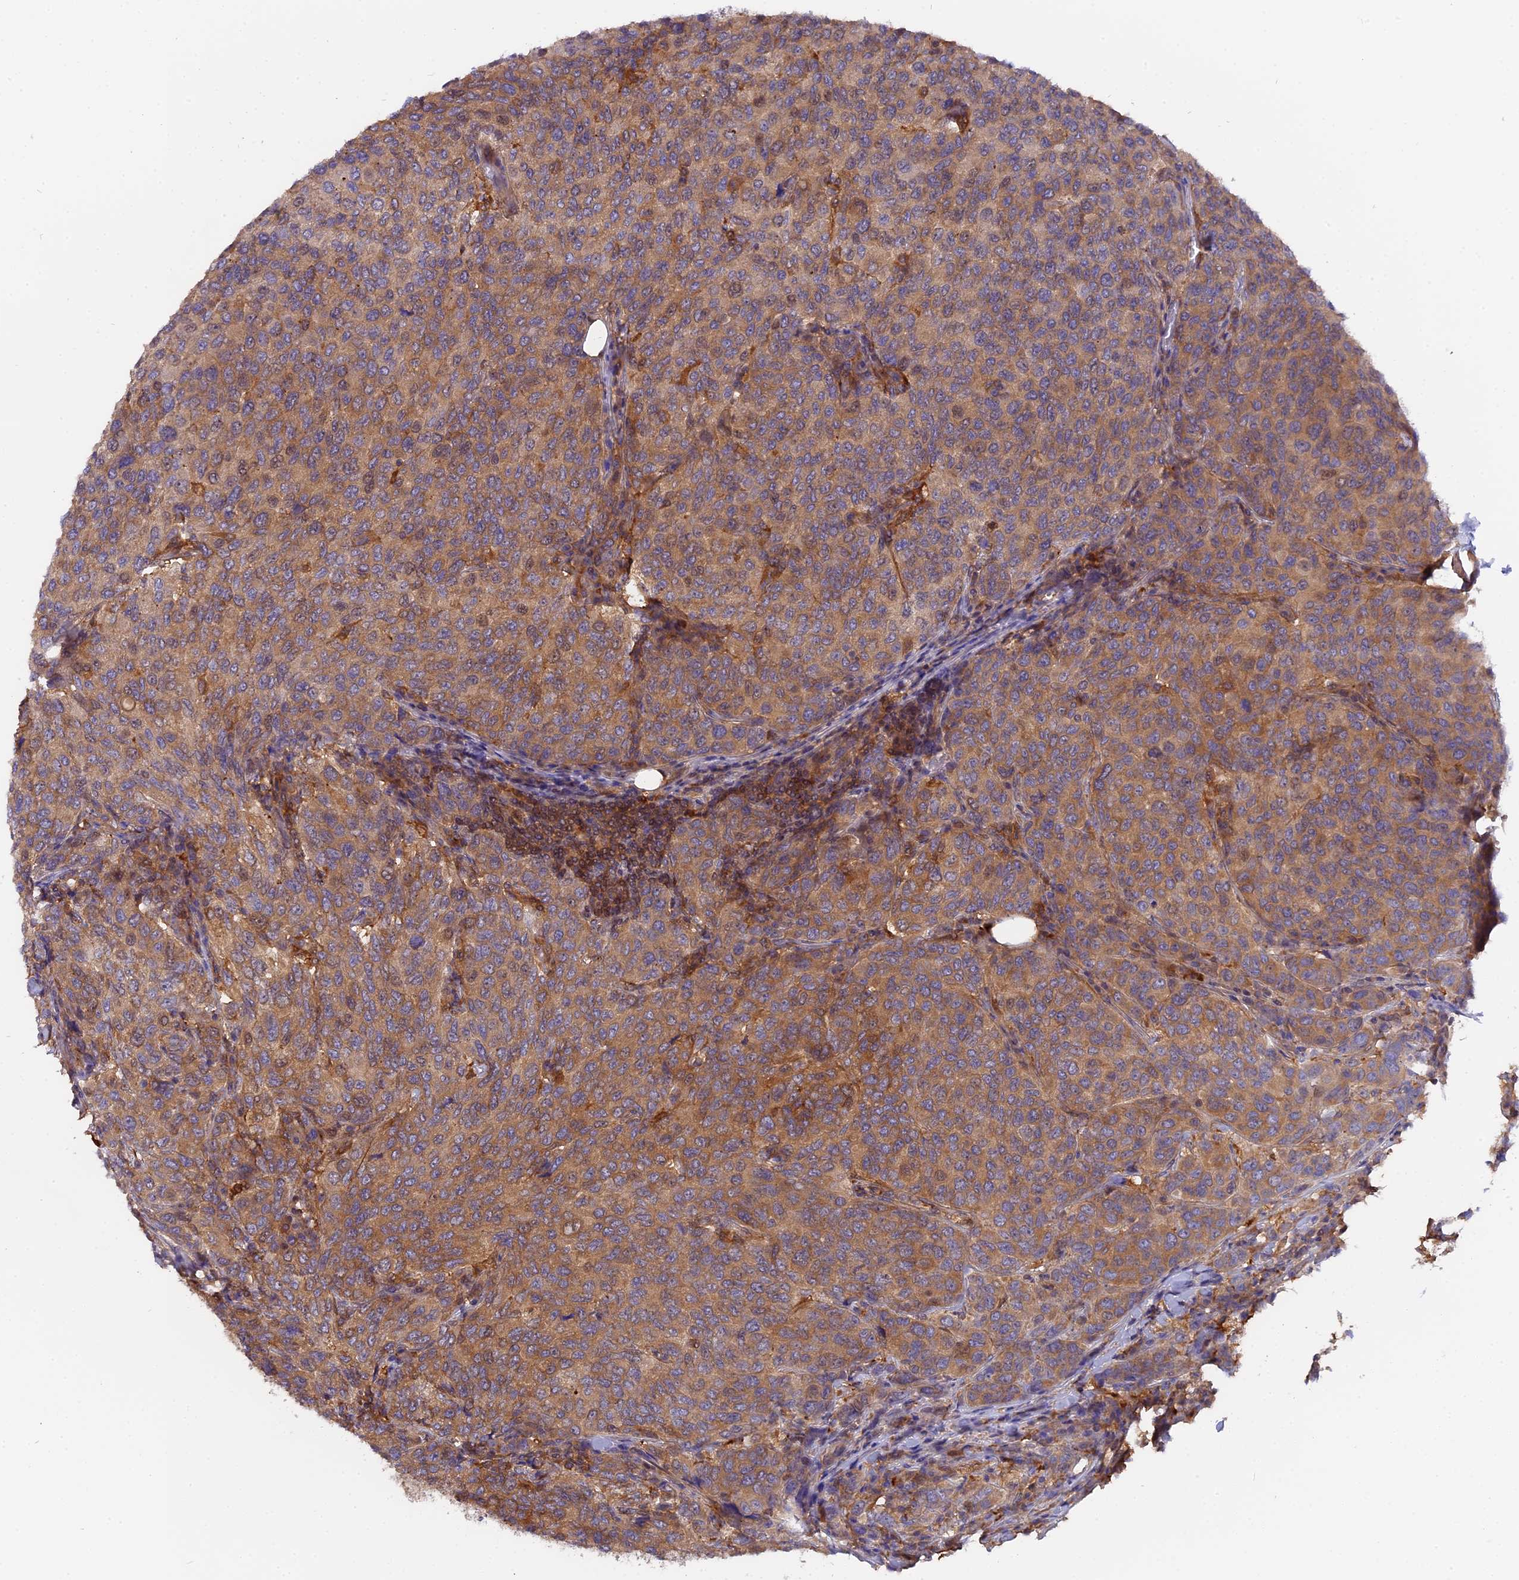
{"staining": {"intensity": "moderate", "quantity": ">75%", "location": "cytoplasmic/membranous"}, "tissue": "breast cancer", "cell_type": "Tumor cells", "image_type": "cancer", "snomed": [{"axis": "morphology", "description": "Duct carcinoma"}, {"axis": "topography", "description": "Breast"}], "caption": "This histopathology image exhibits immunohistochemistry (IHC) staining of human breast intraductal carcinoma, with medium moderate cytoplasmic/membranous expression in approximately >75% of tumor cells.", "gene": "FAM118B", "patient": {"sex": "female", "age": 55}}